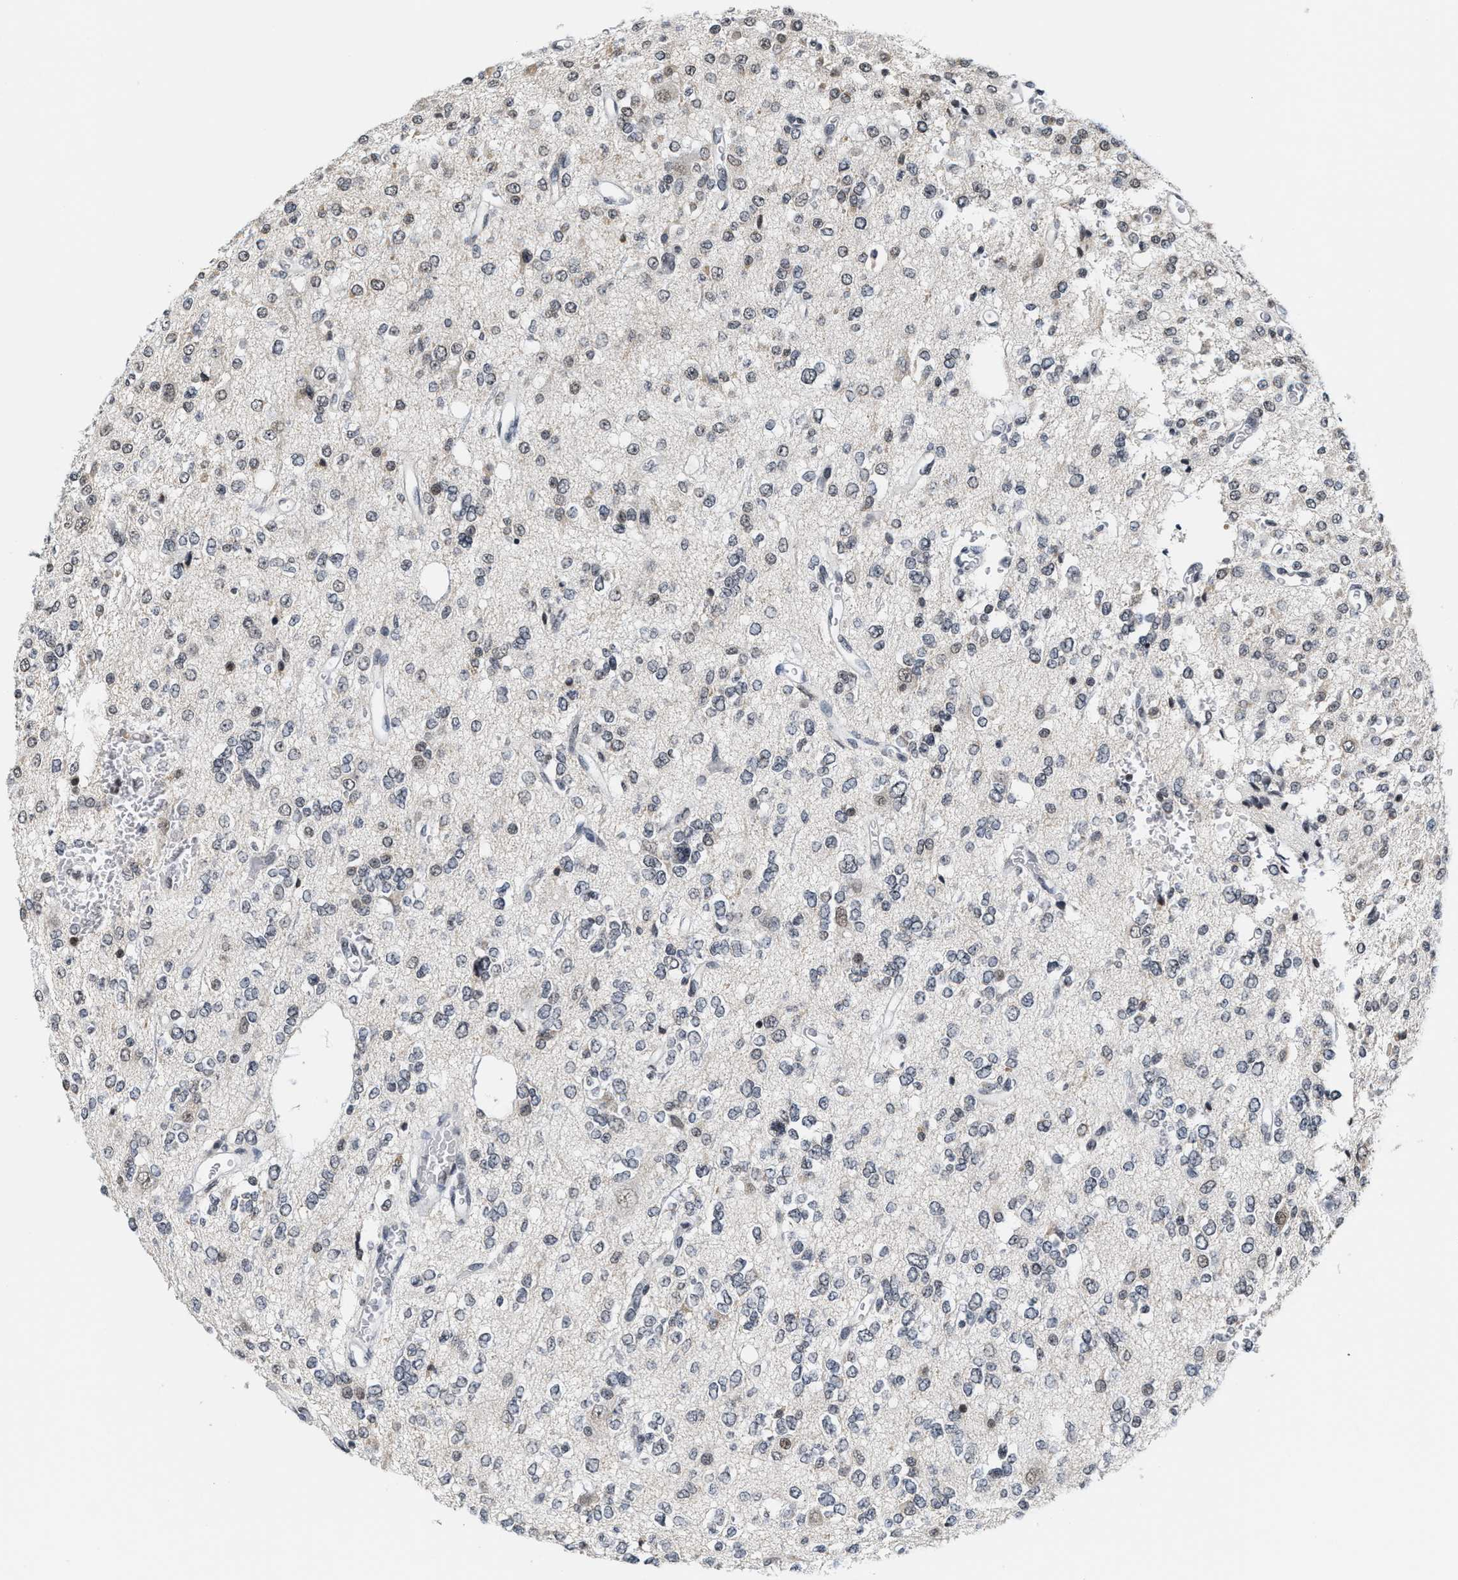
{"staining": {"intensity": "weak", "quantity": "<25%", "location": "nuclear"}, "tissue": "glioma", "cell_type": "Tumor cells", "image_type": "cancer", "snomed": [{"axis": "morphology", "description": "Glioma, malignant, Low grade"}, {"axis": "topography", "description": "Brain"}], "caption": "Tumor cells are negative for brown protein staining in malignant low-grade glioma.", "gene": "ANKRD6", "patient": {"sex": "male", "age": 38}}